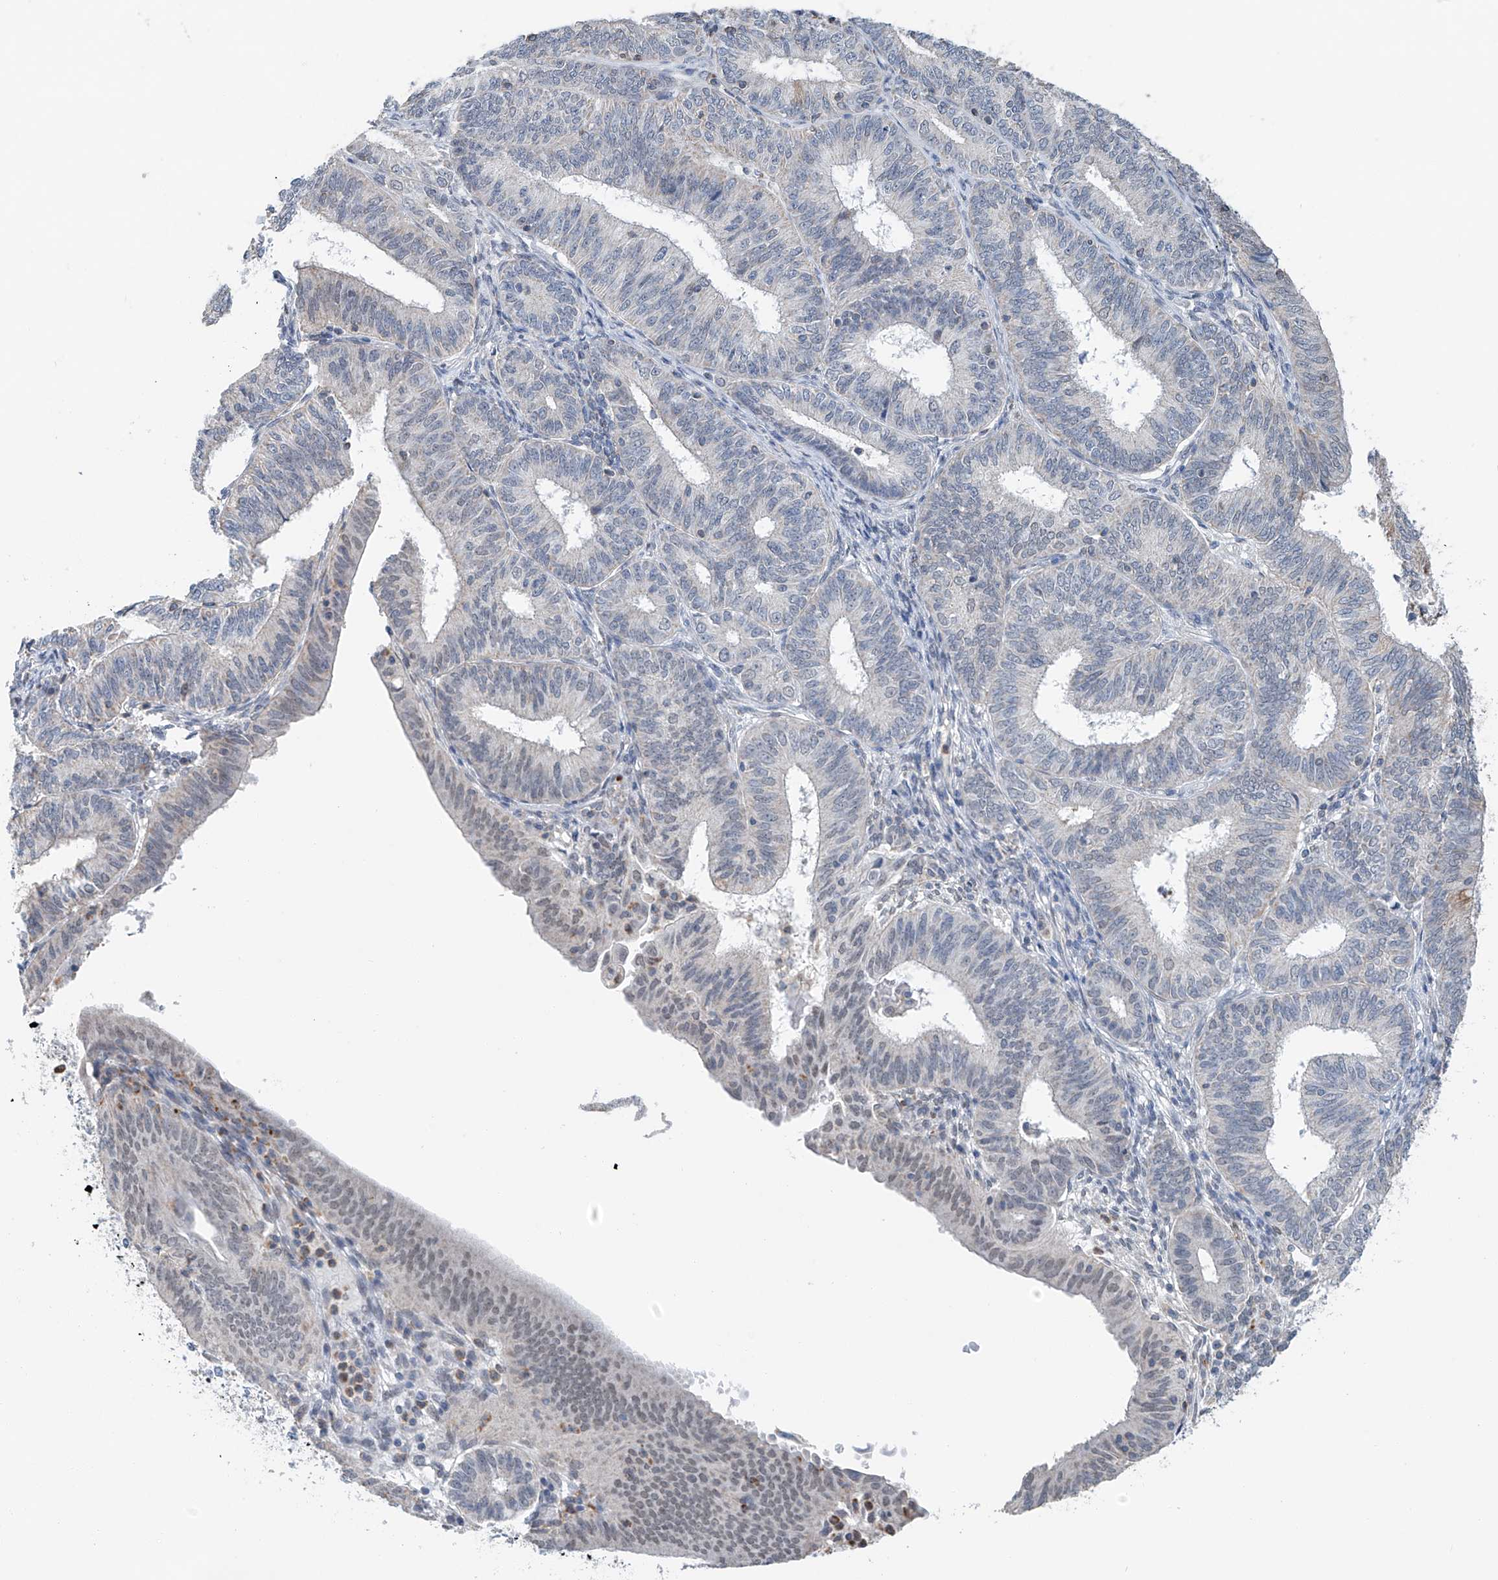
{"staining": {"intensity": "weak", "quantity": "<25%", "location": "nuclear"}, "tissue": "endometrial cancer", "cell_type": "Tumor cells", "image_type": "cancer", "snomed": [{"axis": "morphology", "description": "Adenocarcinoma, NOS"}, {"axis": "topography", "description": "Endometrium"}], "caption": "This histopathology image is of endometrial adenocarcinoma stained with IHC to label a protein in brown with the nuclei are counter-stained blue. There is no expression in tumor cells.", "gene": "KLF15", "patient": {"sex": "female", "age": 51}}